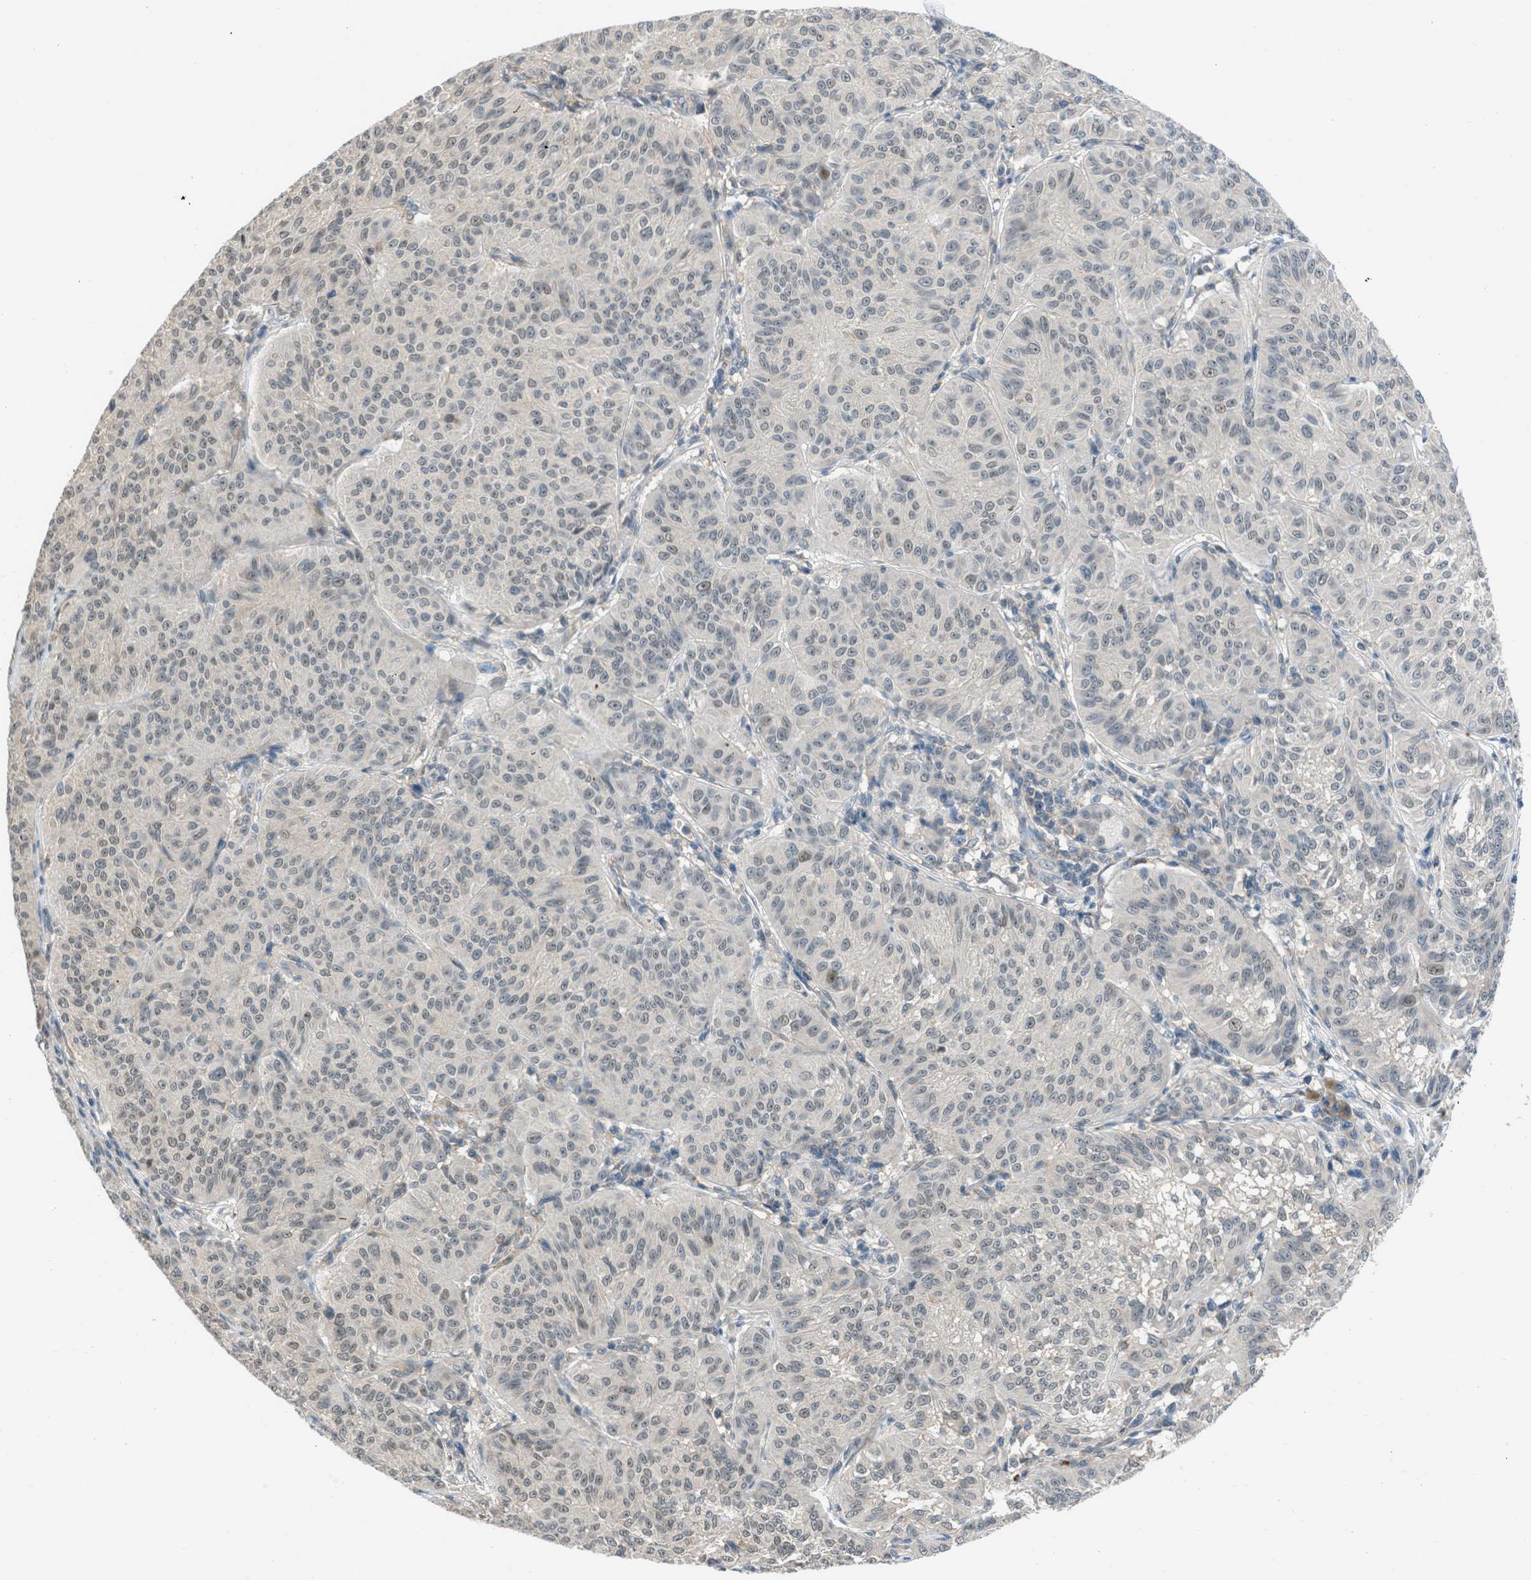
{"staining": {"intensity": "negative", "quantity": "none", "location": "none"}, "tissue": "melanoma", "cell_type": "Tumor cells", "image_type": "cancer", "snomed": [{"axis": "morphology", "description": "Malignant melanoma, NOS"}, {"axis": "topography", "description": "Skin"}], "caption": "Human malignant melanoma stained for a protein using immunohistochemistry displays no staining in tumor cells.", "gene": "TTBK2", "patient": {"sex": "female", "age": 72}}